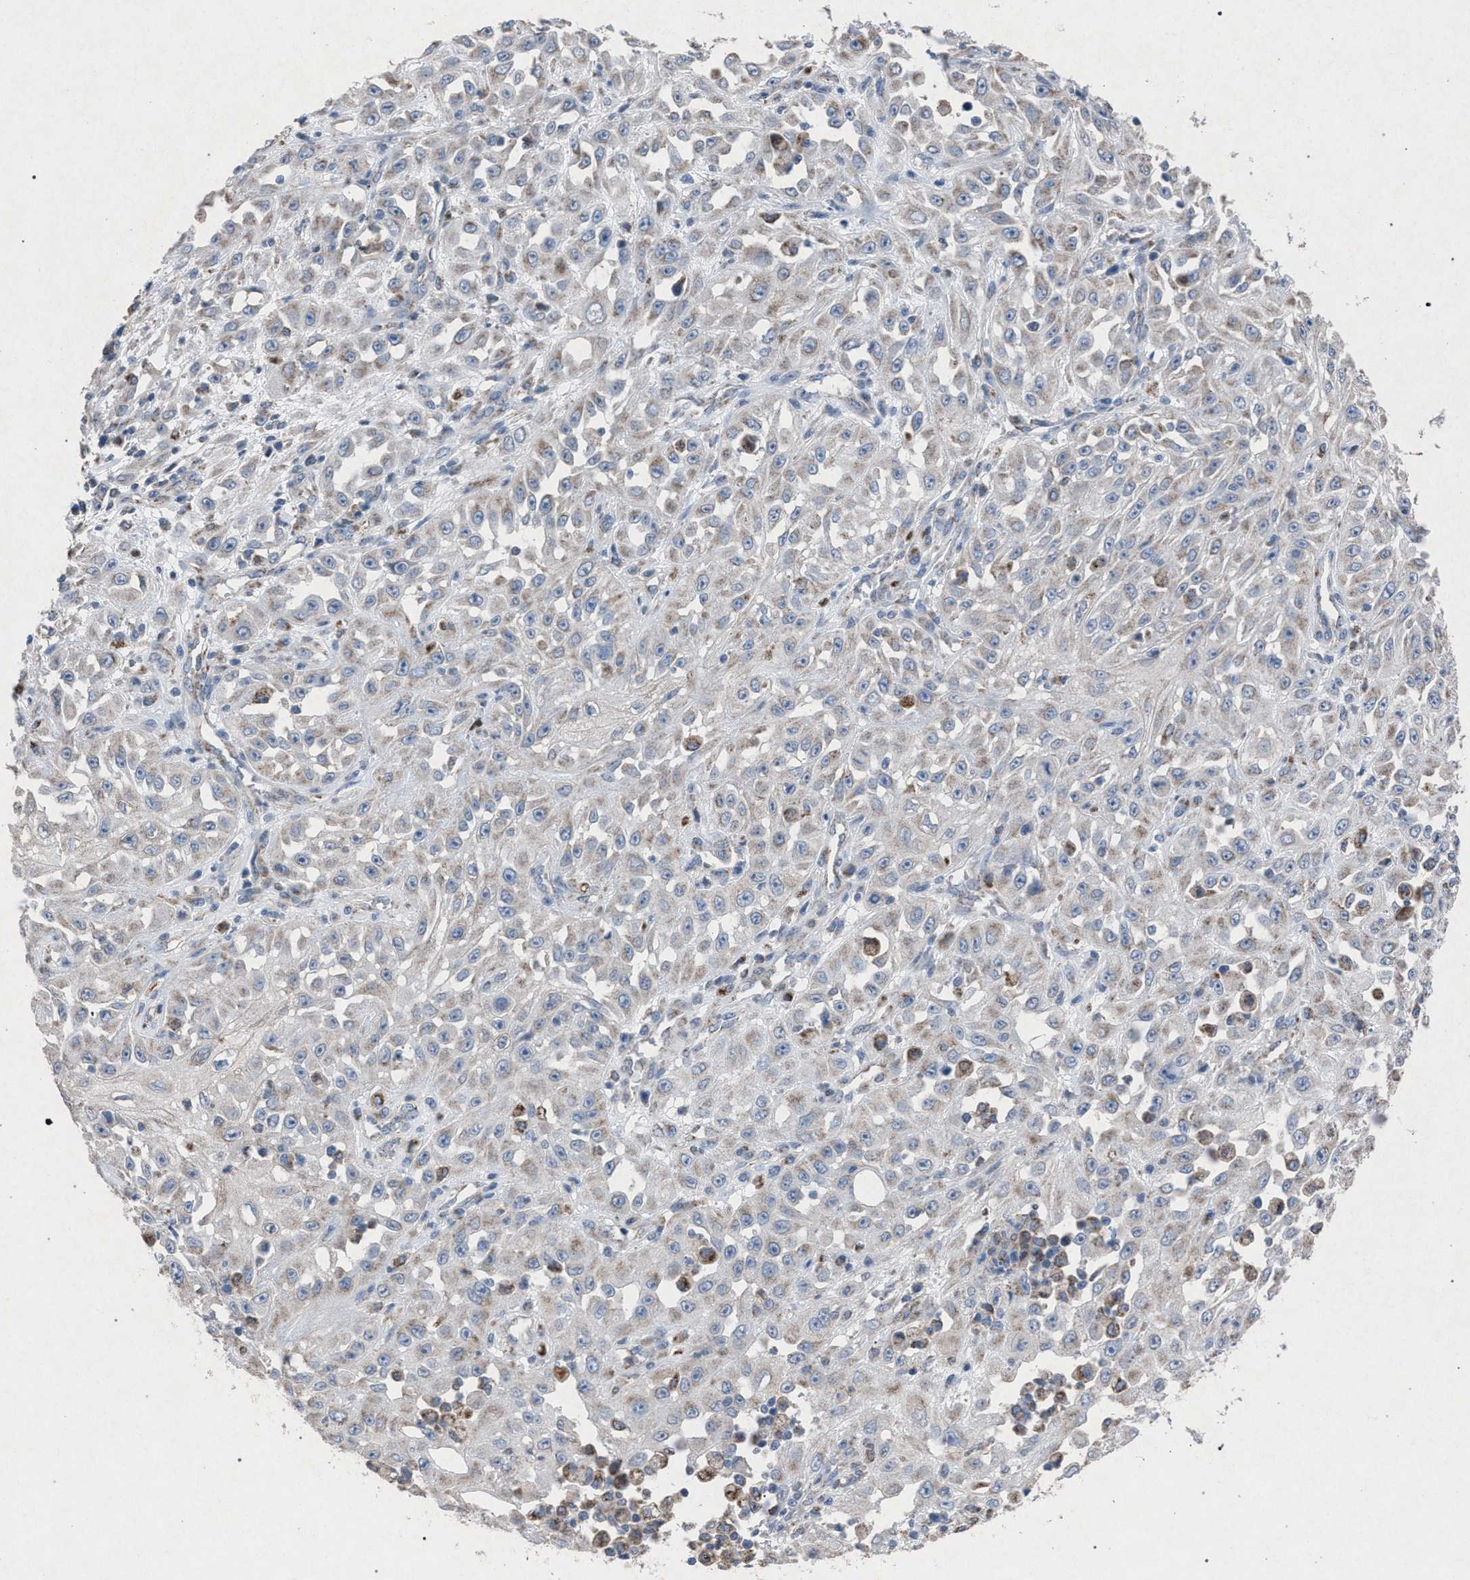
{"staining": {"intensity": "weak", "quantity": "<25%", "location": "cytoplasmic/membranous"}, "tissue": "skin cancer", "cell_type": "Tumor cells", "image_type": "cancer", "snomed": [{"axis": "morphology", "description": "Squamous cell carcinoma, NOS"}, {"axis": "morphology", "description": "Squamous cell carcinoma, metastatic, NOS"}, {"axis": "topography", "description": "Skin"}, {"axis": "topography", "description": "Lymph node"}], "caption": "Metastatic squamous cell carcinoma (skin) stained for a protein using immunohistochemistry (IHC) displays no expression tumor cells.", "gene": "HSD17B4", "patient": {"sex": "male", "age": 75}}